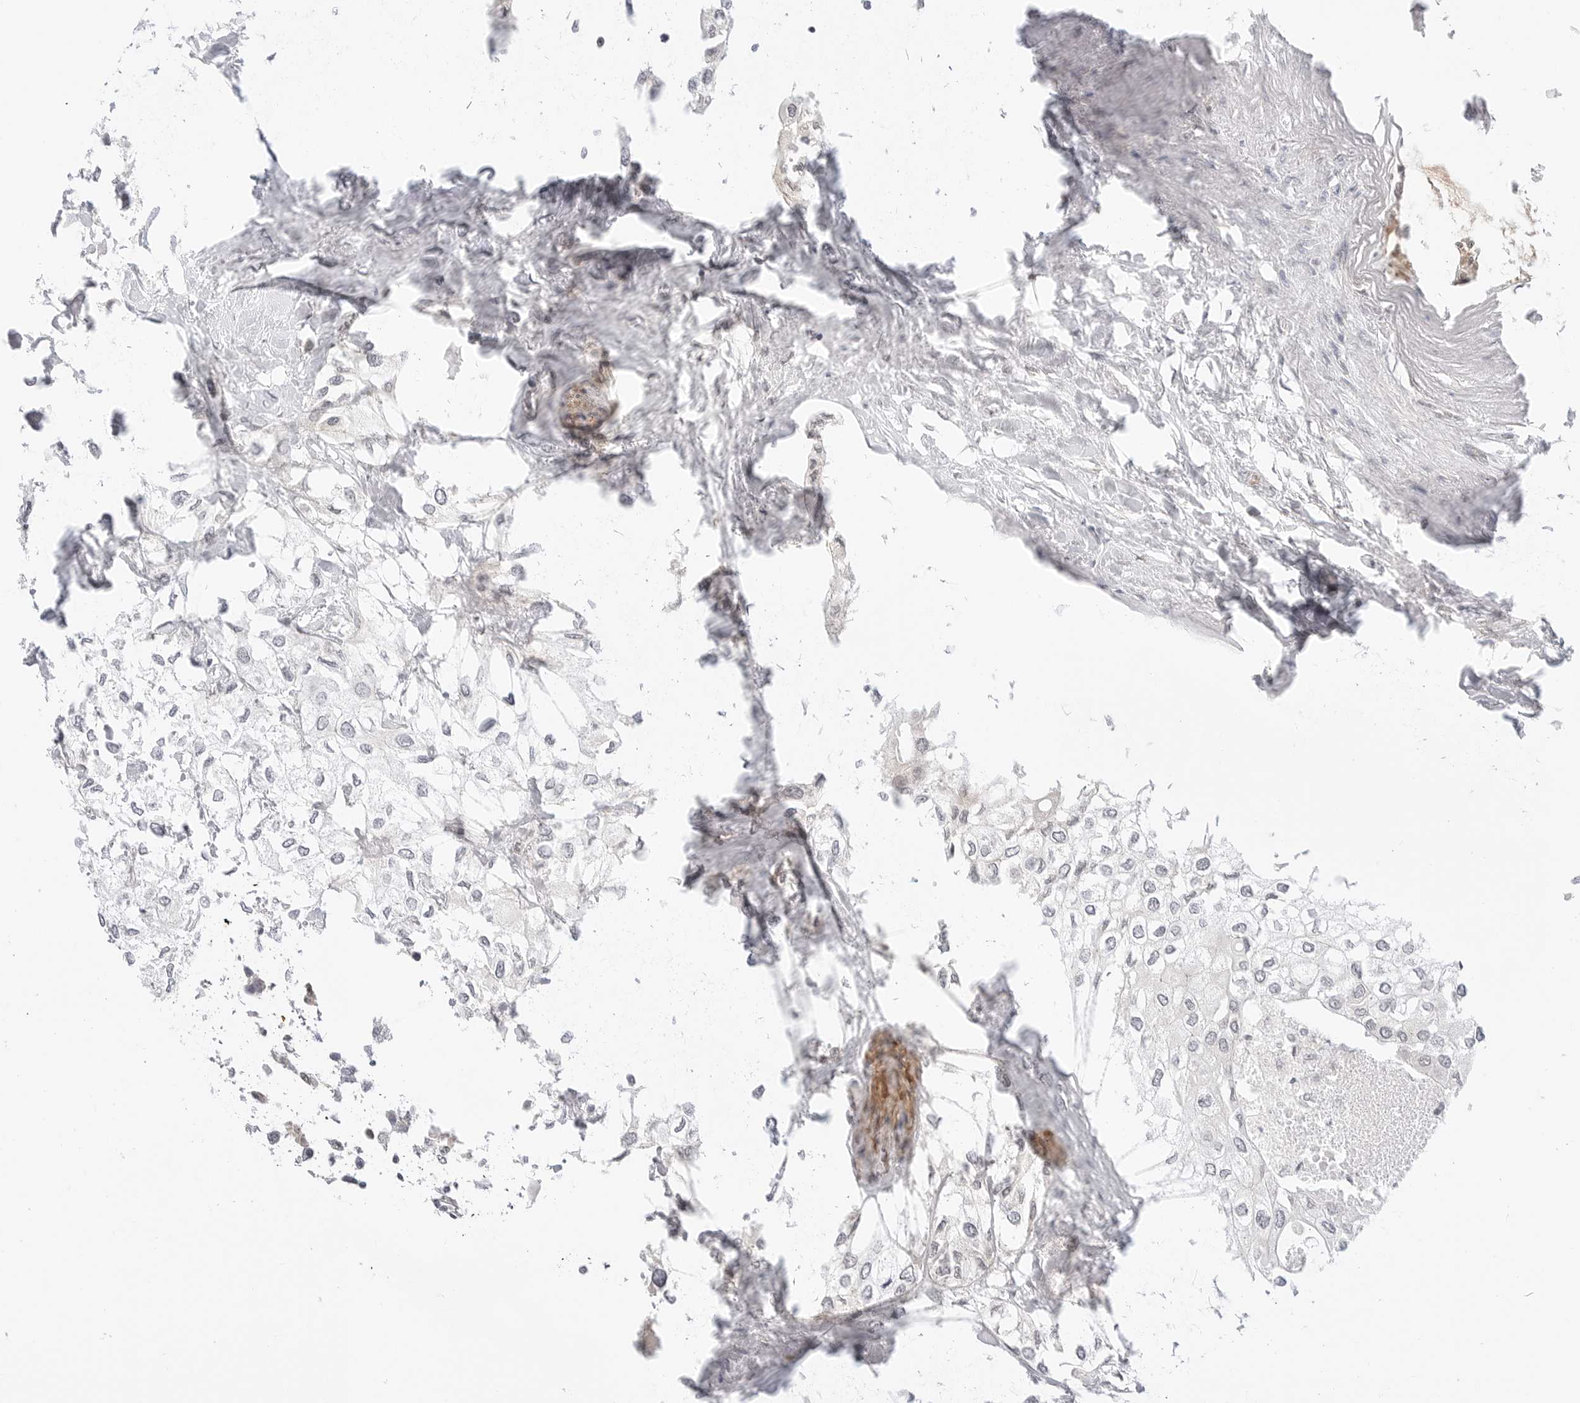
{"staining": {"intensity": "negative", "quantity": "none", "location": "none"}, "tissue": "urothelial cancer", "cell_type": "Tumor cells", "image_type": "cancer", "snomed": [{"axis": "morphology", "description": "Urothelial carcinoma, High grade"}, {"axis": "topography", "description": "Urinary bladder"}], "caption": "A micrograph of human high-grade urothelial carcinoma is negative for staining in tumor cells. (DAB immunohistochemistry visualized using brightfield microscopy, high magnification).", "gene": "HIPK3", "patient": {"sex": "male", "age": 64}}